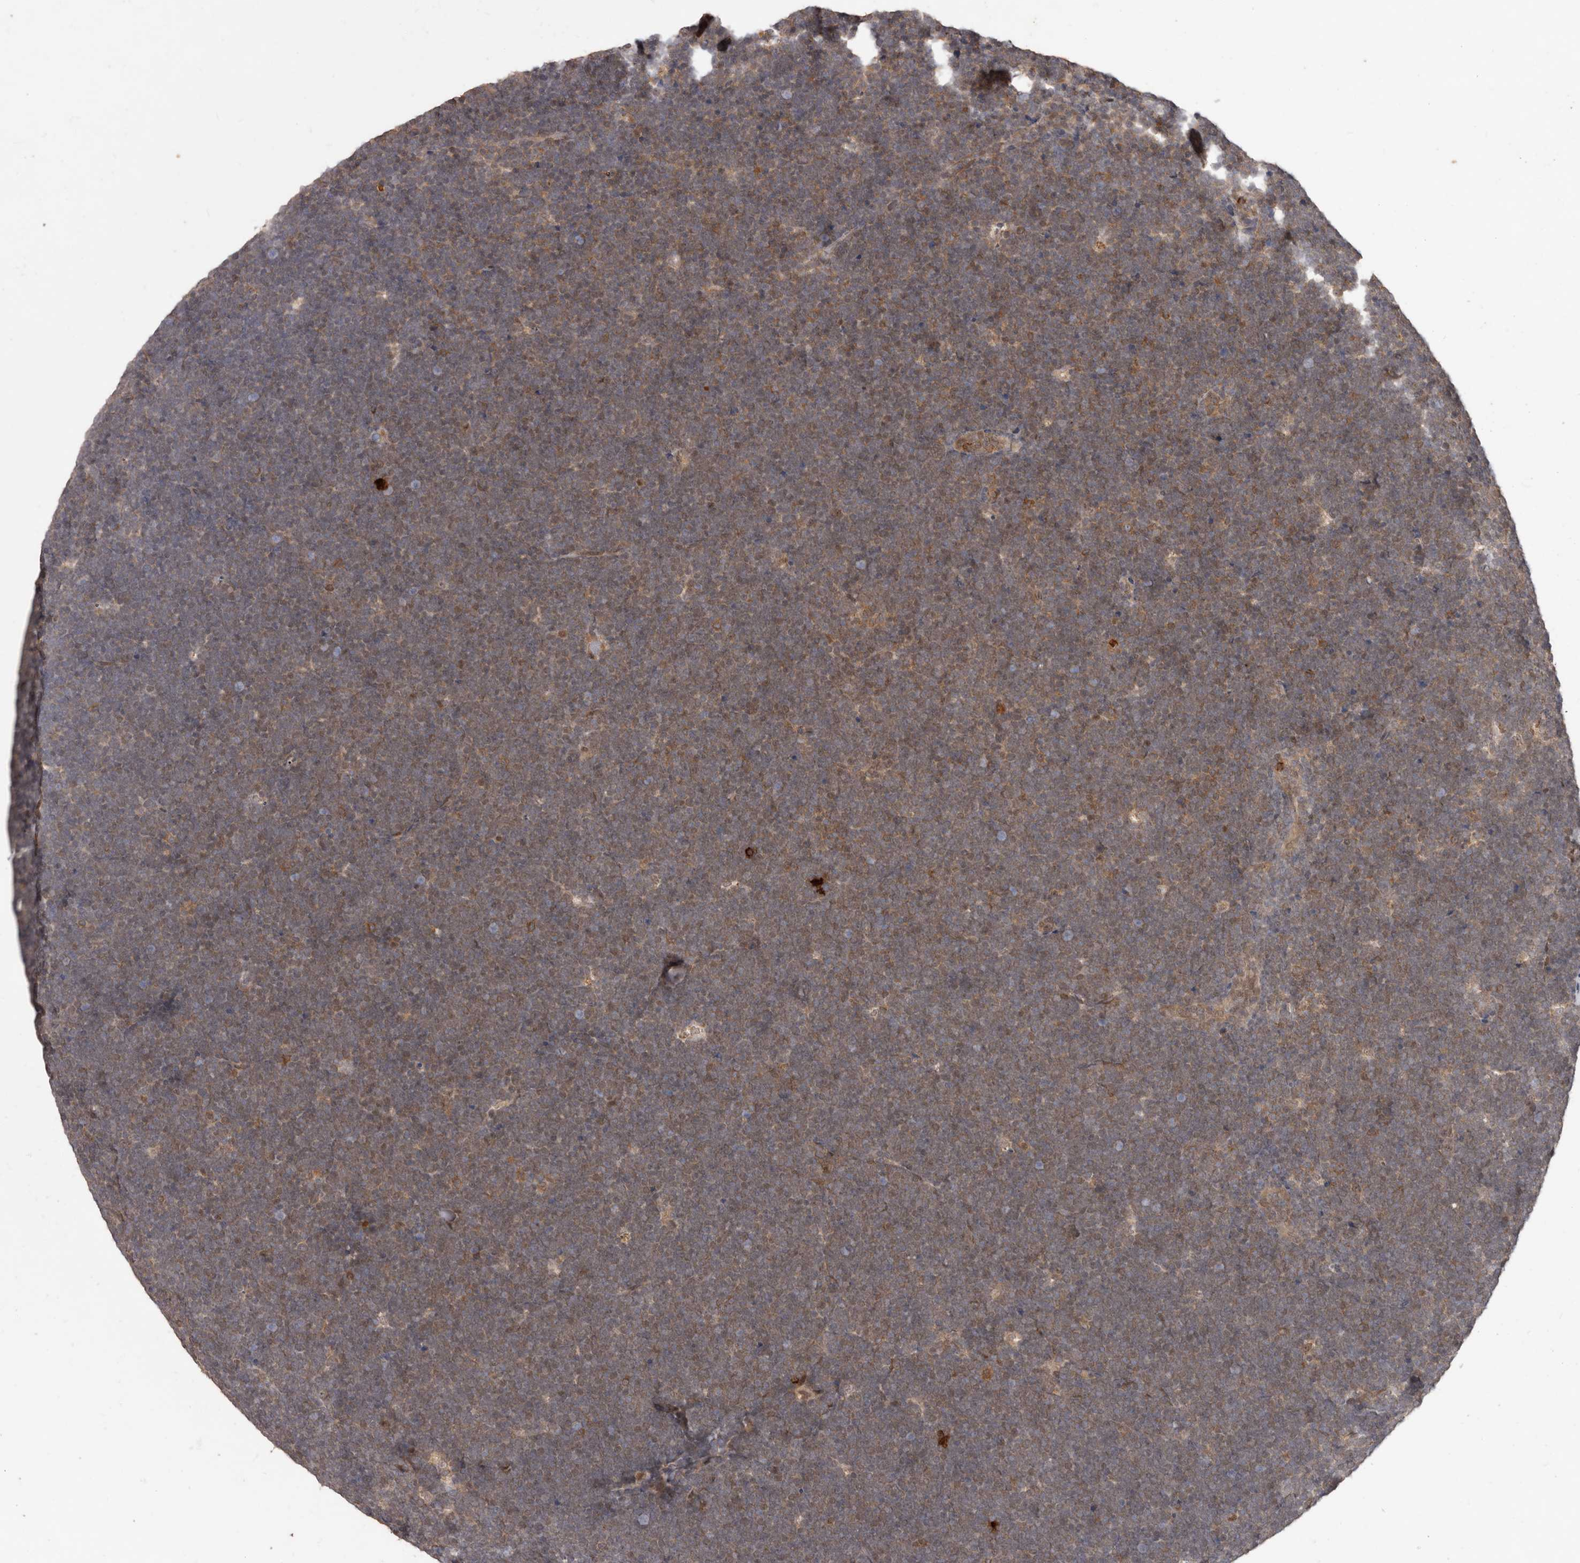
{"staining": {"intensity": "moderate", "quantity": "25%-75%", "location": "cytoplasmic/membranous"}, "tissue": "lymphoma", "cell_type": "Tumor cells", "image_type": "cancer", "snomed": [{"axis": "morphology", "description": "Malignant lymphoma, non-Hodgkin's type, High grade"}, {"axis": "topography", "description": "Lymph node"}], "caption": "Malignant lymphoma, non-Hodgkin's type (high-grade) stained with a protein marker displays moderate staining in tumor cells.", "gene": "ACLY", "patient": {"sex": "male", "age": 13}}